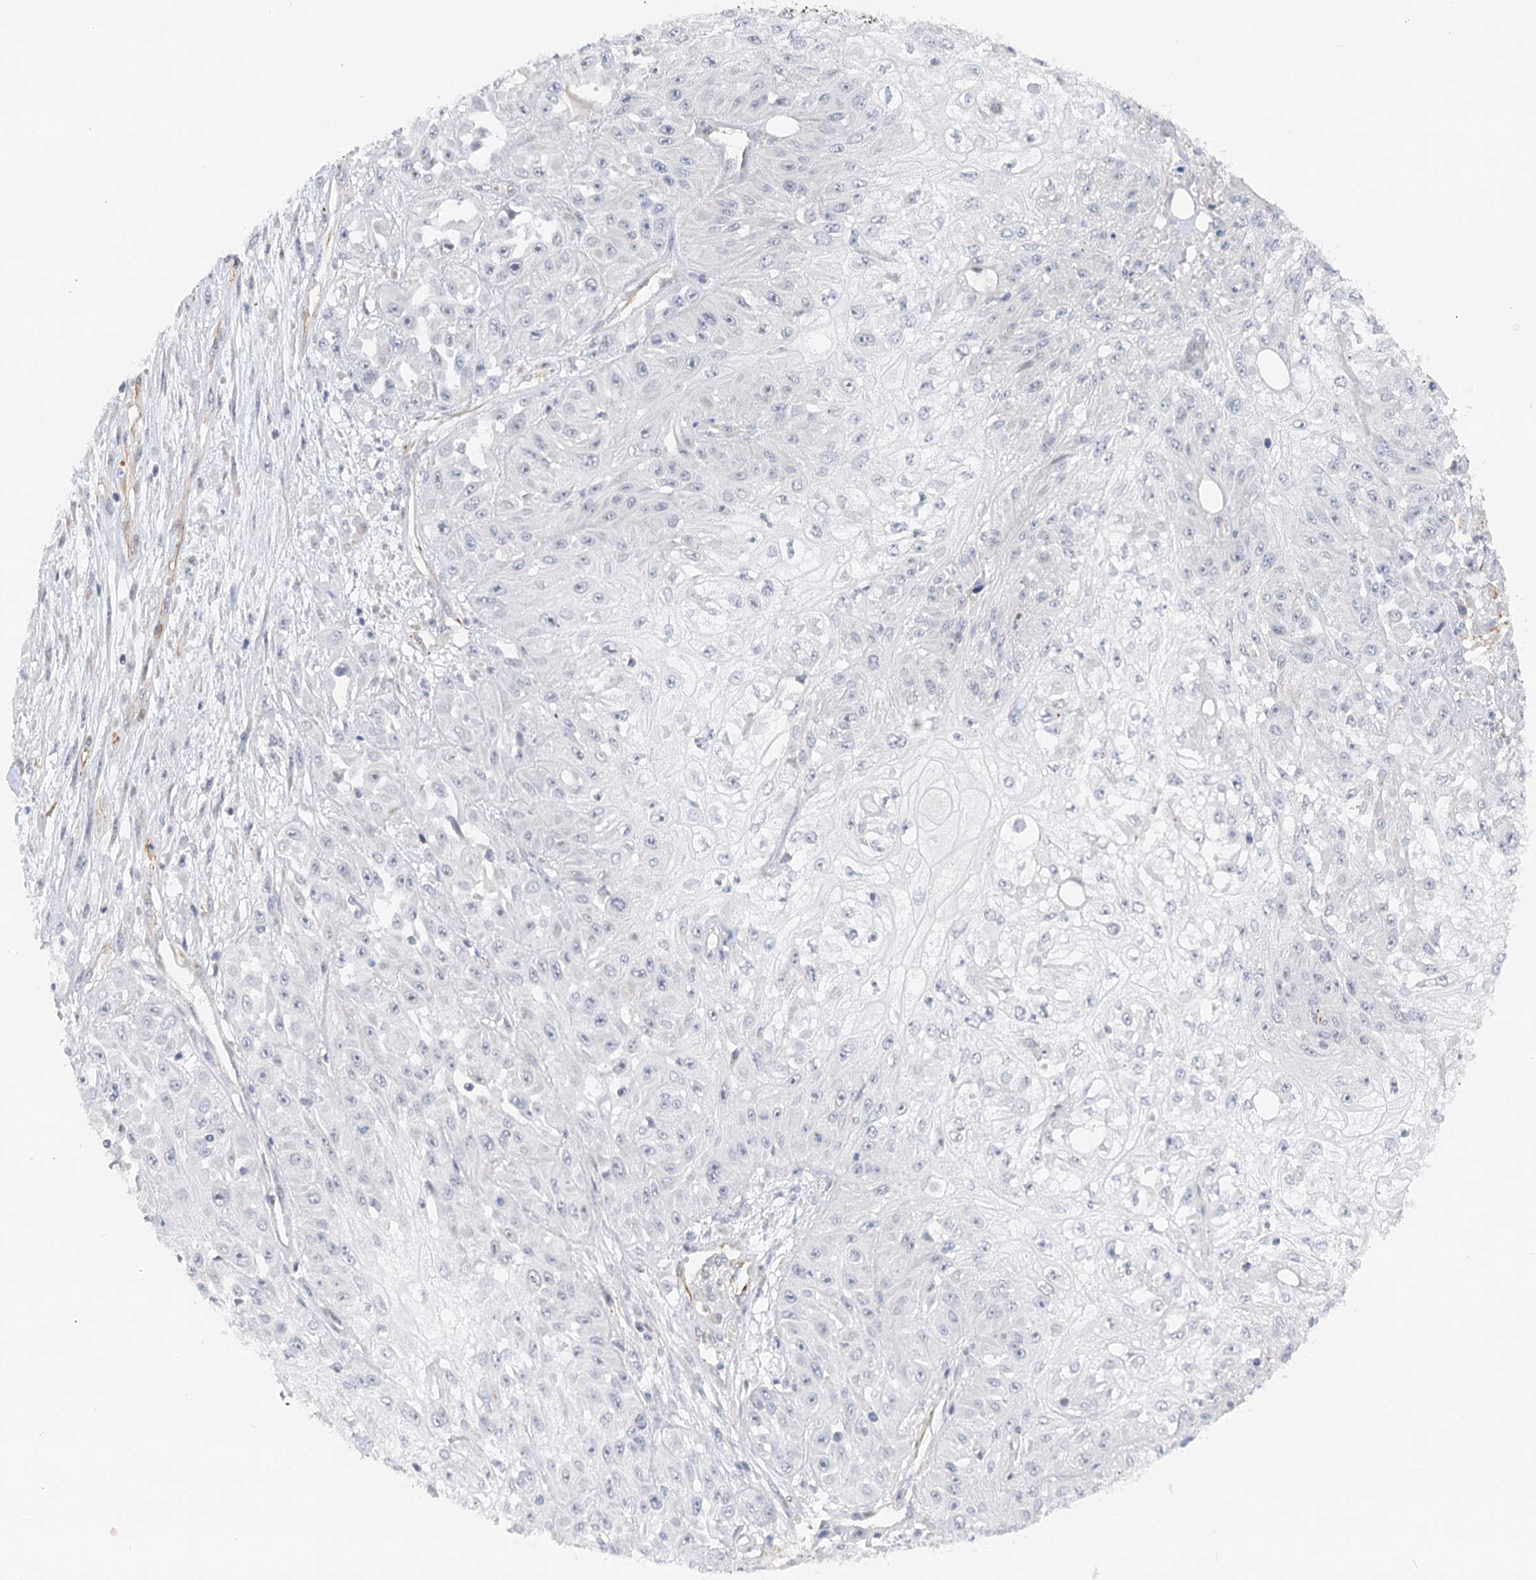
{"staining": {"intensity": "negative", "quantity": "none", "location": "none"}, "tissue": "skin cancer", "cell_type": "Tumor cells", "image_type": "cancer", "snomed": [{"axis": "morphology", "description": "Squamous cell carcinoma, NOS"}, {"axis": "morphology", "description": "Squamous cell carcinoma, metastatic, NOS"}, {"axis": "topography", "description": "Skin"}, {"axis": "topography", "description": "Lymph node"}], "caption": "This is an immunohistochemistry (IHC) histopathology image of squamous cell carcinoma (skin). There is no positivity in tumor cells.", "gene": "NELL2", "patient": {"sex": "male", "age": 75}}